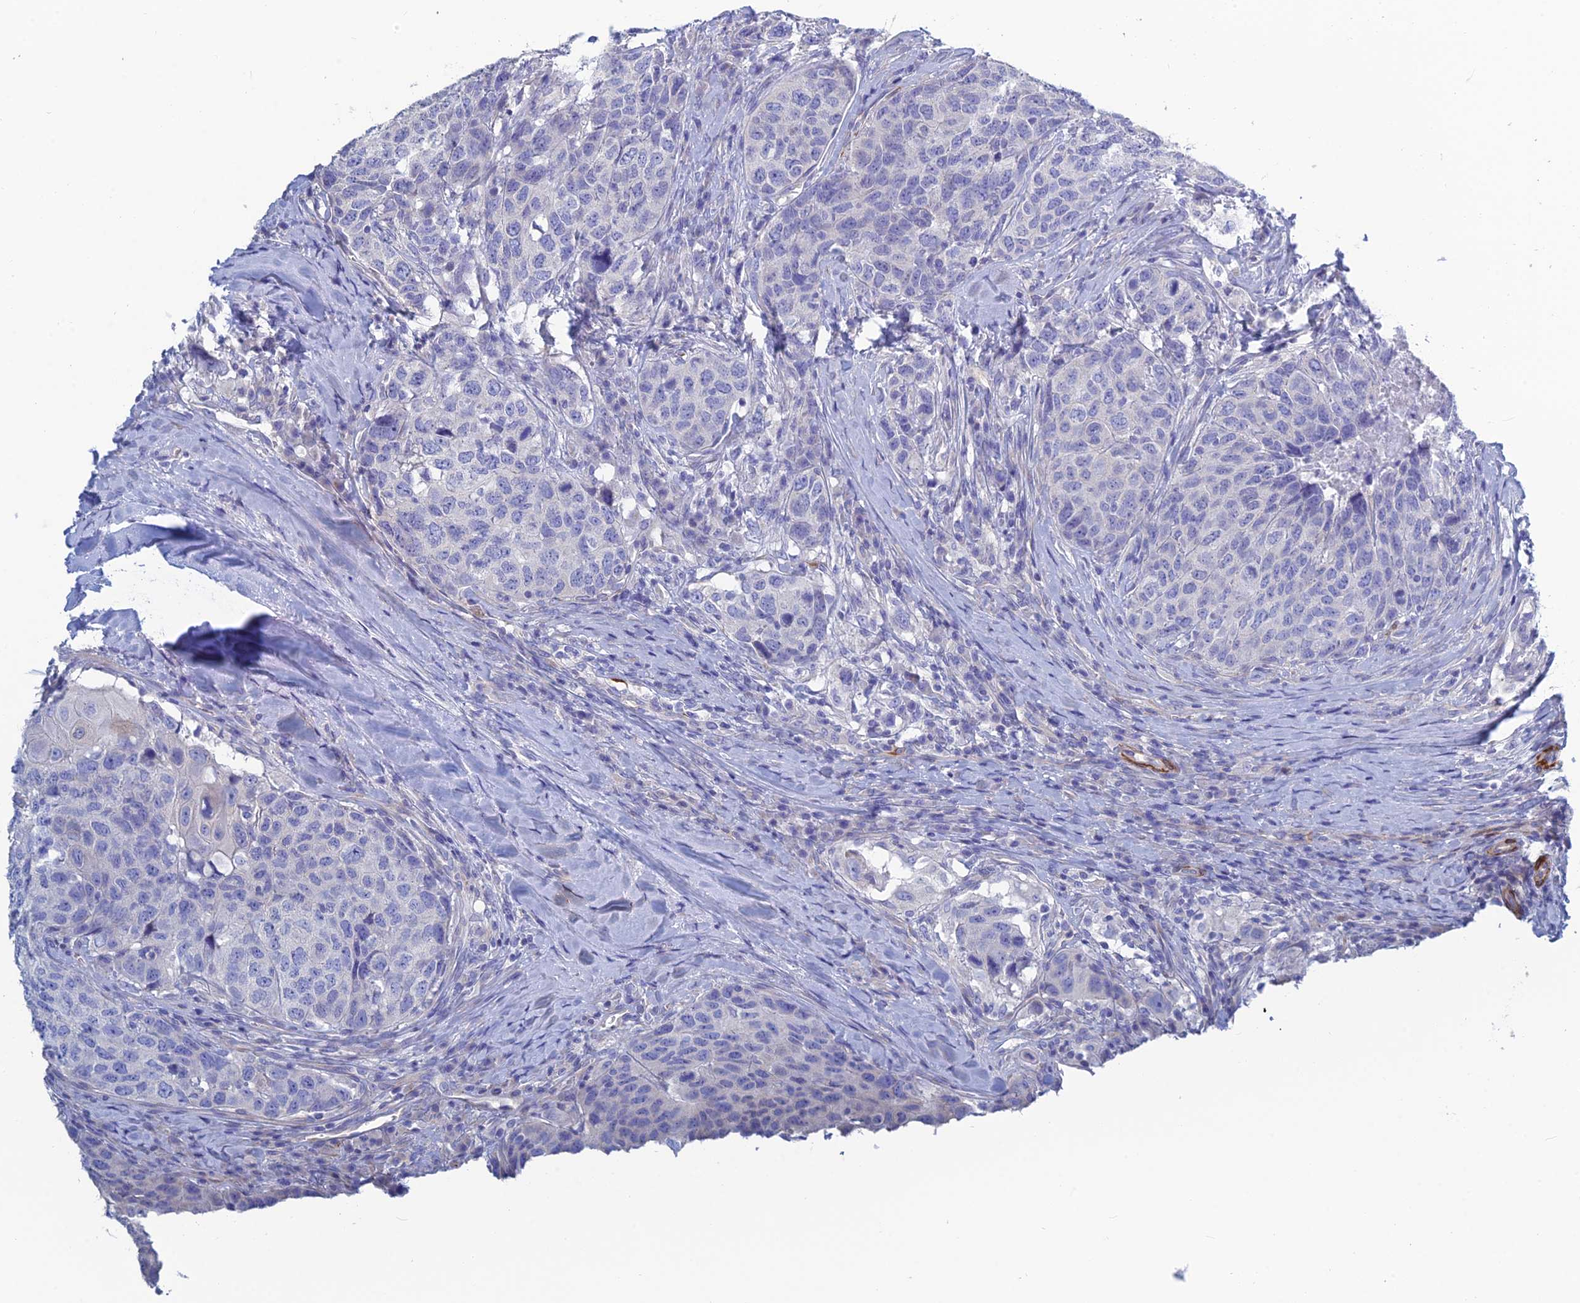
{"staining": {"intensity": "negative", "quantity": "none", "location": "none"}, "tissue": "head and neck cancer", "cell_type": "Tumor cells", "image_type": "cancer", "snomed": [{"axis": "morphology", "description": "Squamous cell carcinoma, NOS"}, {"axis": "topography", "description": "Head-Neck"}], "caption": "The image demonstrates no significant expression in tumor cells of head and neck cancer.", "gene": "PCDHA8", "patient": {"sex": "male", "age": 66}}